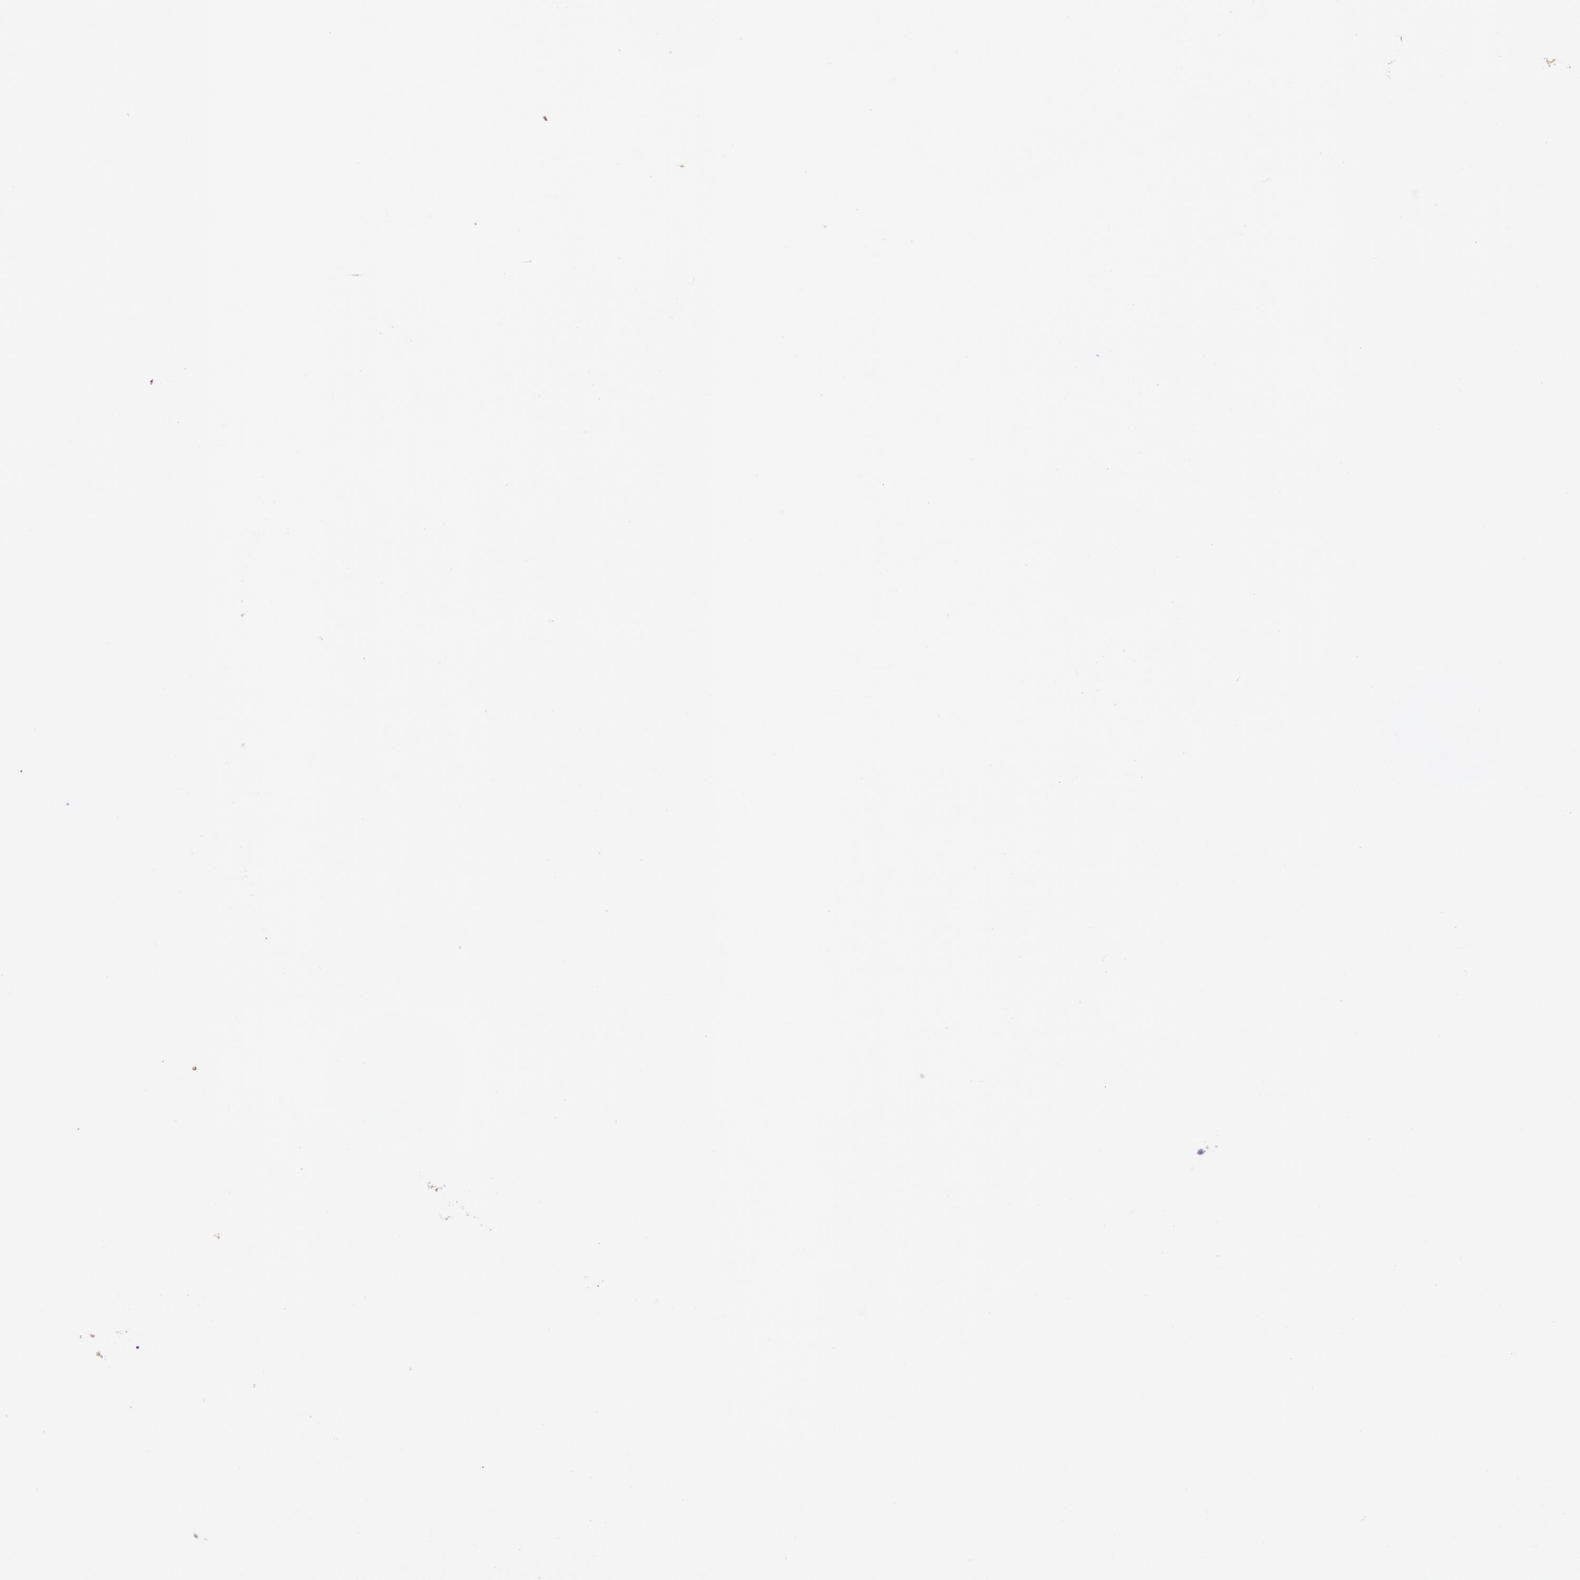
{"staining": {"intensity": "weak", "quantity": "<25%", "location": "cytoplasmic/membranous"}, "tissue": "rectum", "cell_type": "Glandular cells", "image_type": "normal", "snomed": [{"axis": "morphology", "description": "Normal tissue, NOS"}, {"axis": "topography", "description": "Rectum"}], "caption": "This is an immunohistochemistry histopathology image of normal human rectum. There is no expression in glandular cells.", "gene": "IGHG1", "patient": {"sex": "male", "age": 92}}